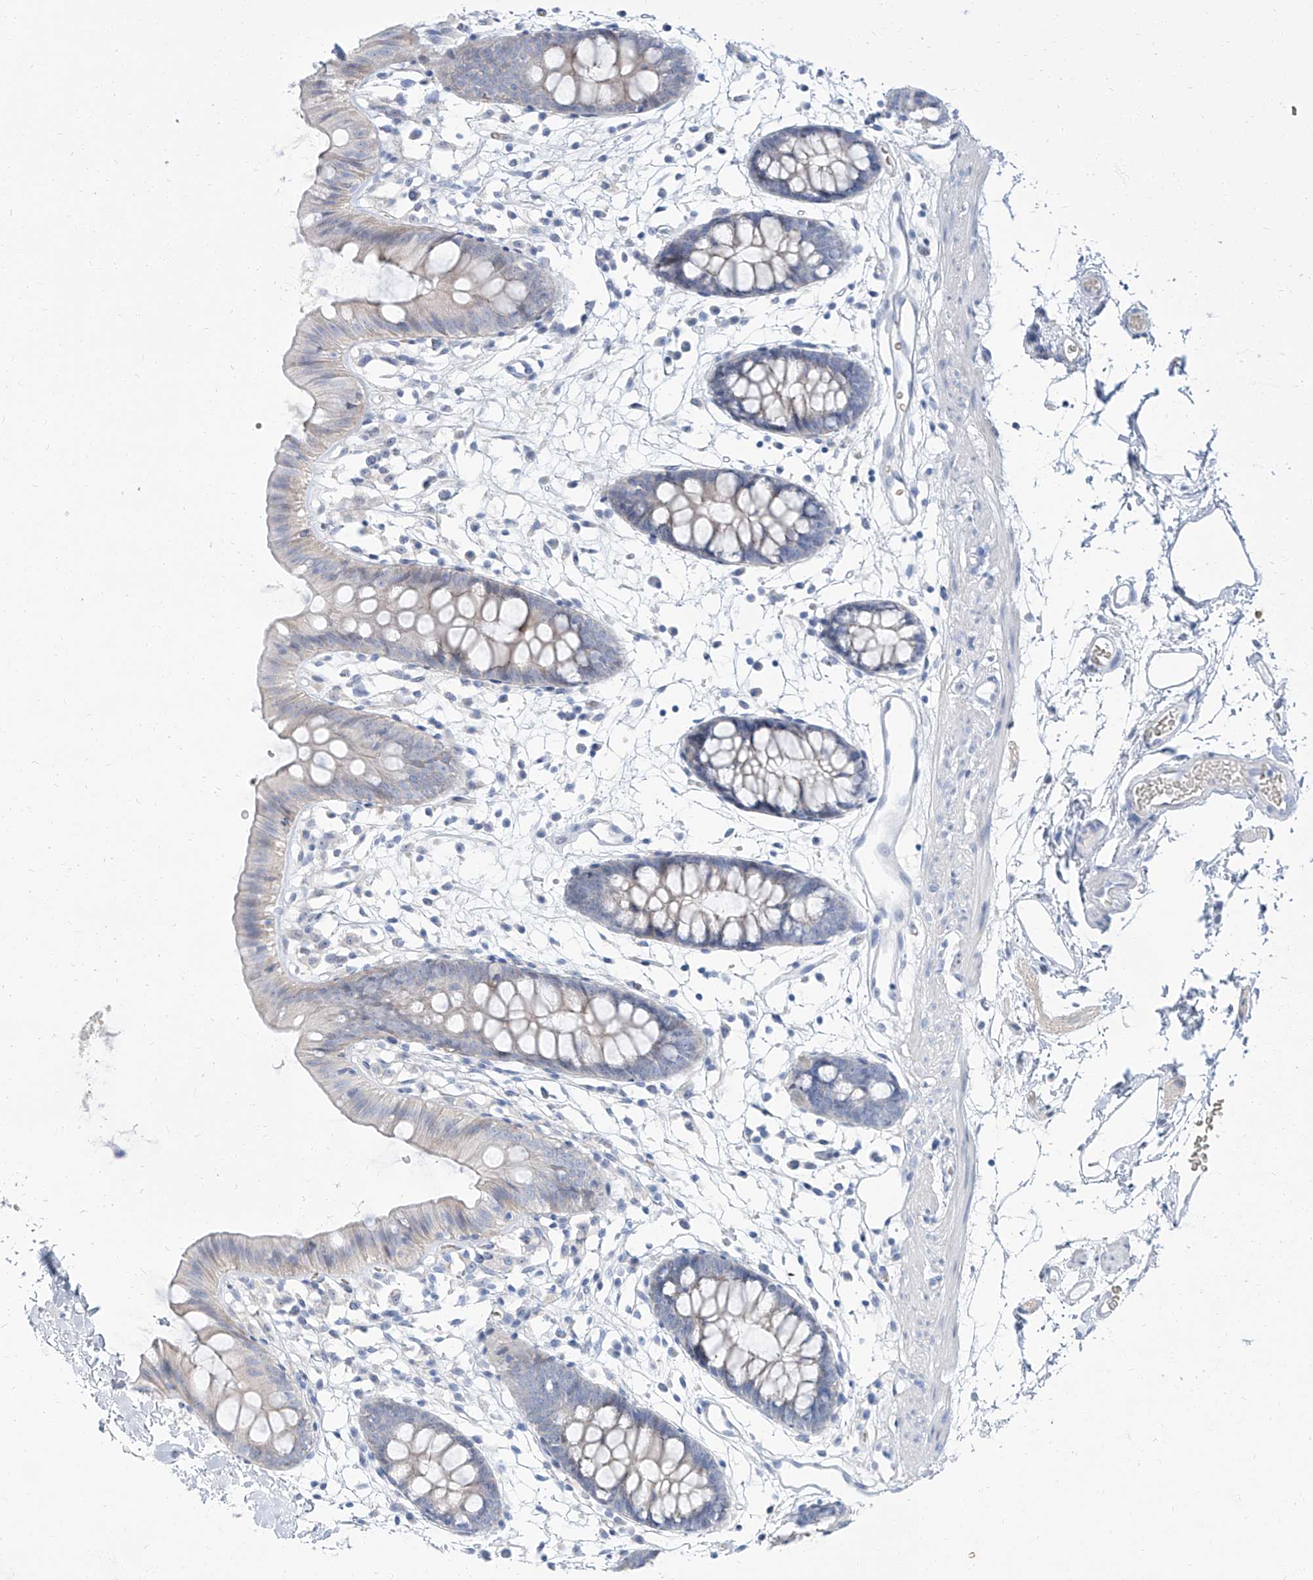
{"staining": {"intensity": "negative", "quantity": "none", "location": "none"}, "tissue": "colon", "cell_type": "Endothelial cells", "image_type": "normal", "snomed": [{"axis": "morphology", "description": "Normal tissue, NOS"}, {"axis": "topography", "description": "Colon"}], "caption": "Image shows no significant protein staining in endothelial cells of benign colon.", "gene": "TXLNB", "patient": {"sex": "male", "age": 56}}